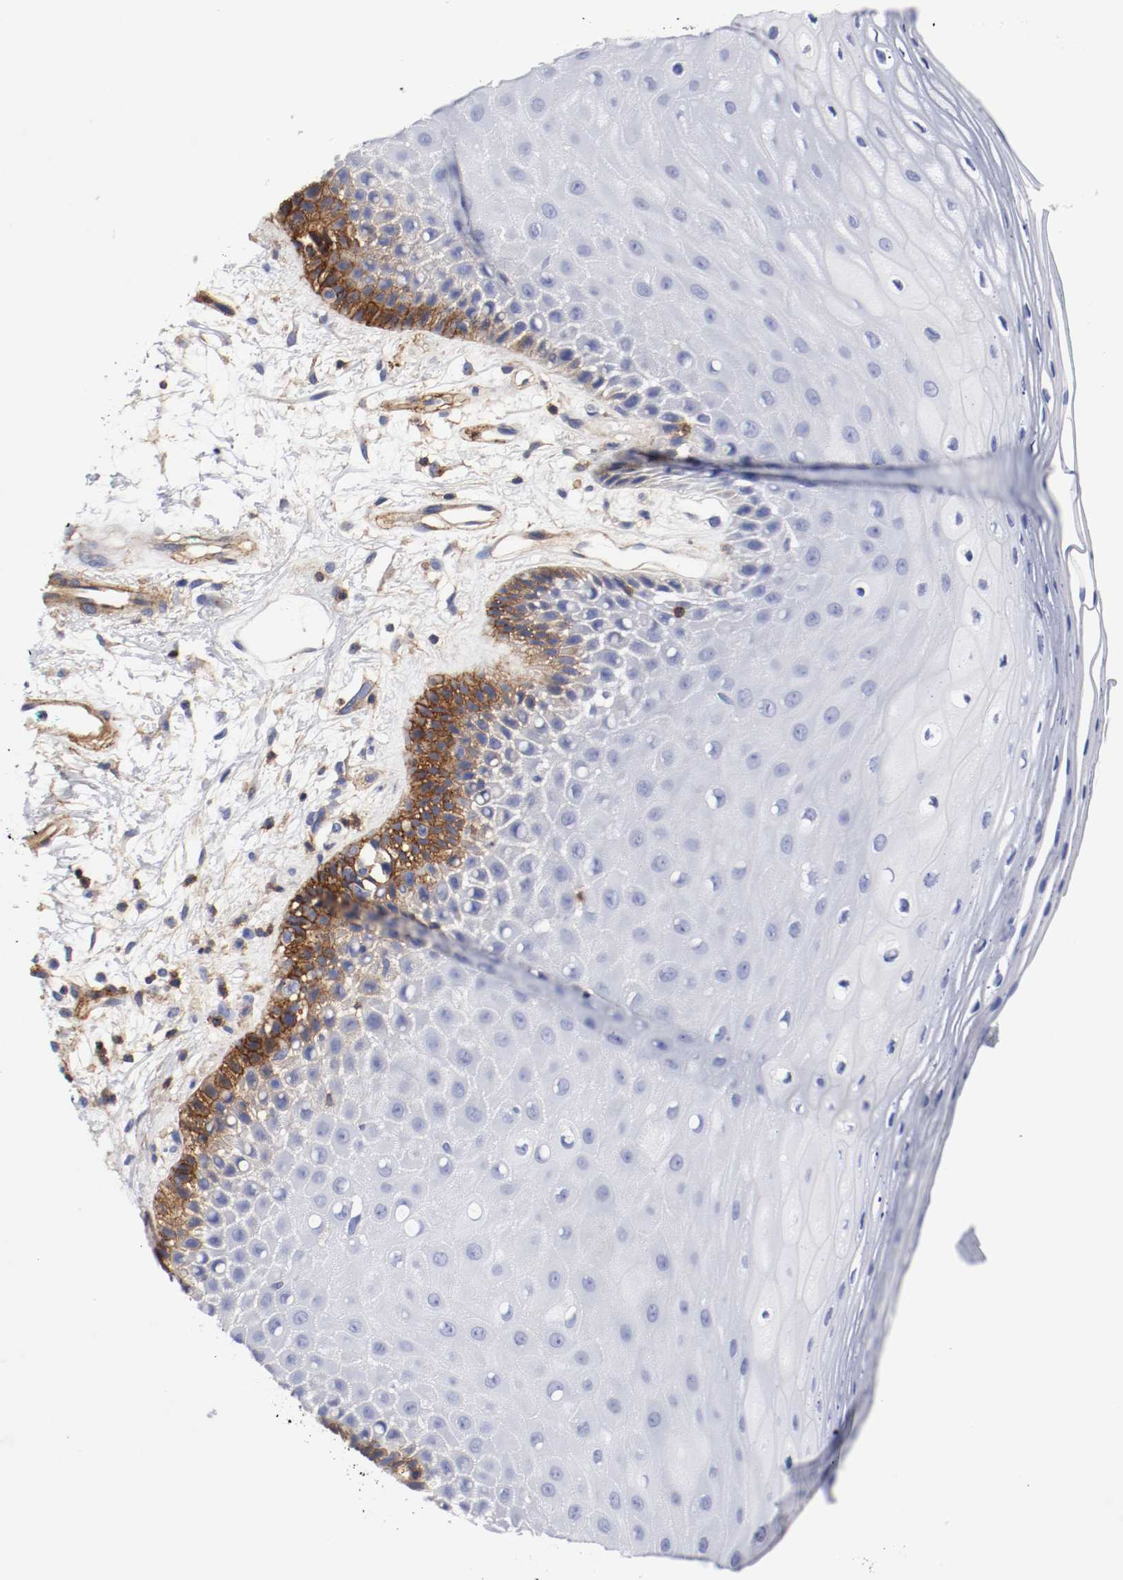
{"staining": {"intensity": "moderate", "quantity": "<25%", "location": "cytoplasmic/membranous"}, "tissue": "oral mucosa", "cell_type": "Squamous epithelial cells", "image_type": "normal", "snomed": [{"axis": "morphology", "description": "Normal tissue, NOS"}, {"axis": "morphology", "description": "Squamous cell carcinoma, NOS"}, {"axis": "topography", "description": "Skeletal muscle"}, {"axis": "topography", "description": "Oral tissue"}, {"axis": "topography", "description": "Head-Neck"}], "caption": "Squamous epithelial cells reveal low levels of moderate cytoplasmic/membranous positivity in about <25% of cells in unremarkable human oral mucosa.", "gene": "IFITM1", "patient": {"sex": "female", "age": 84}}